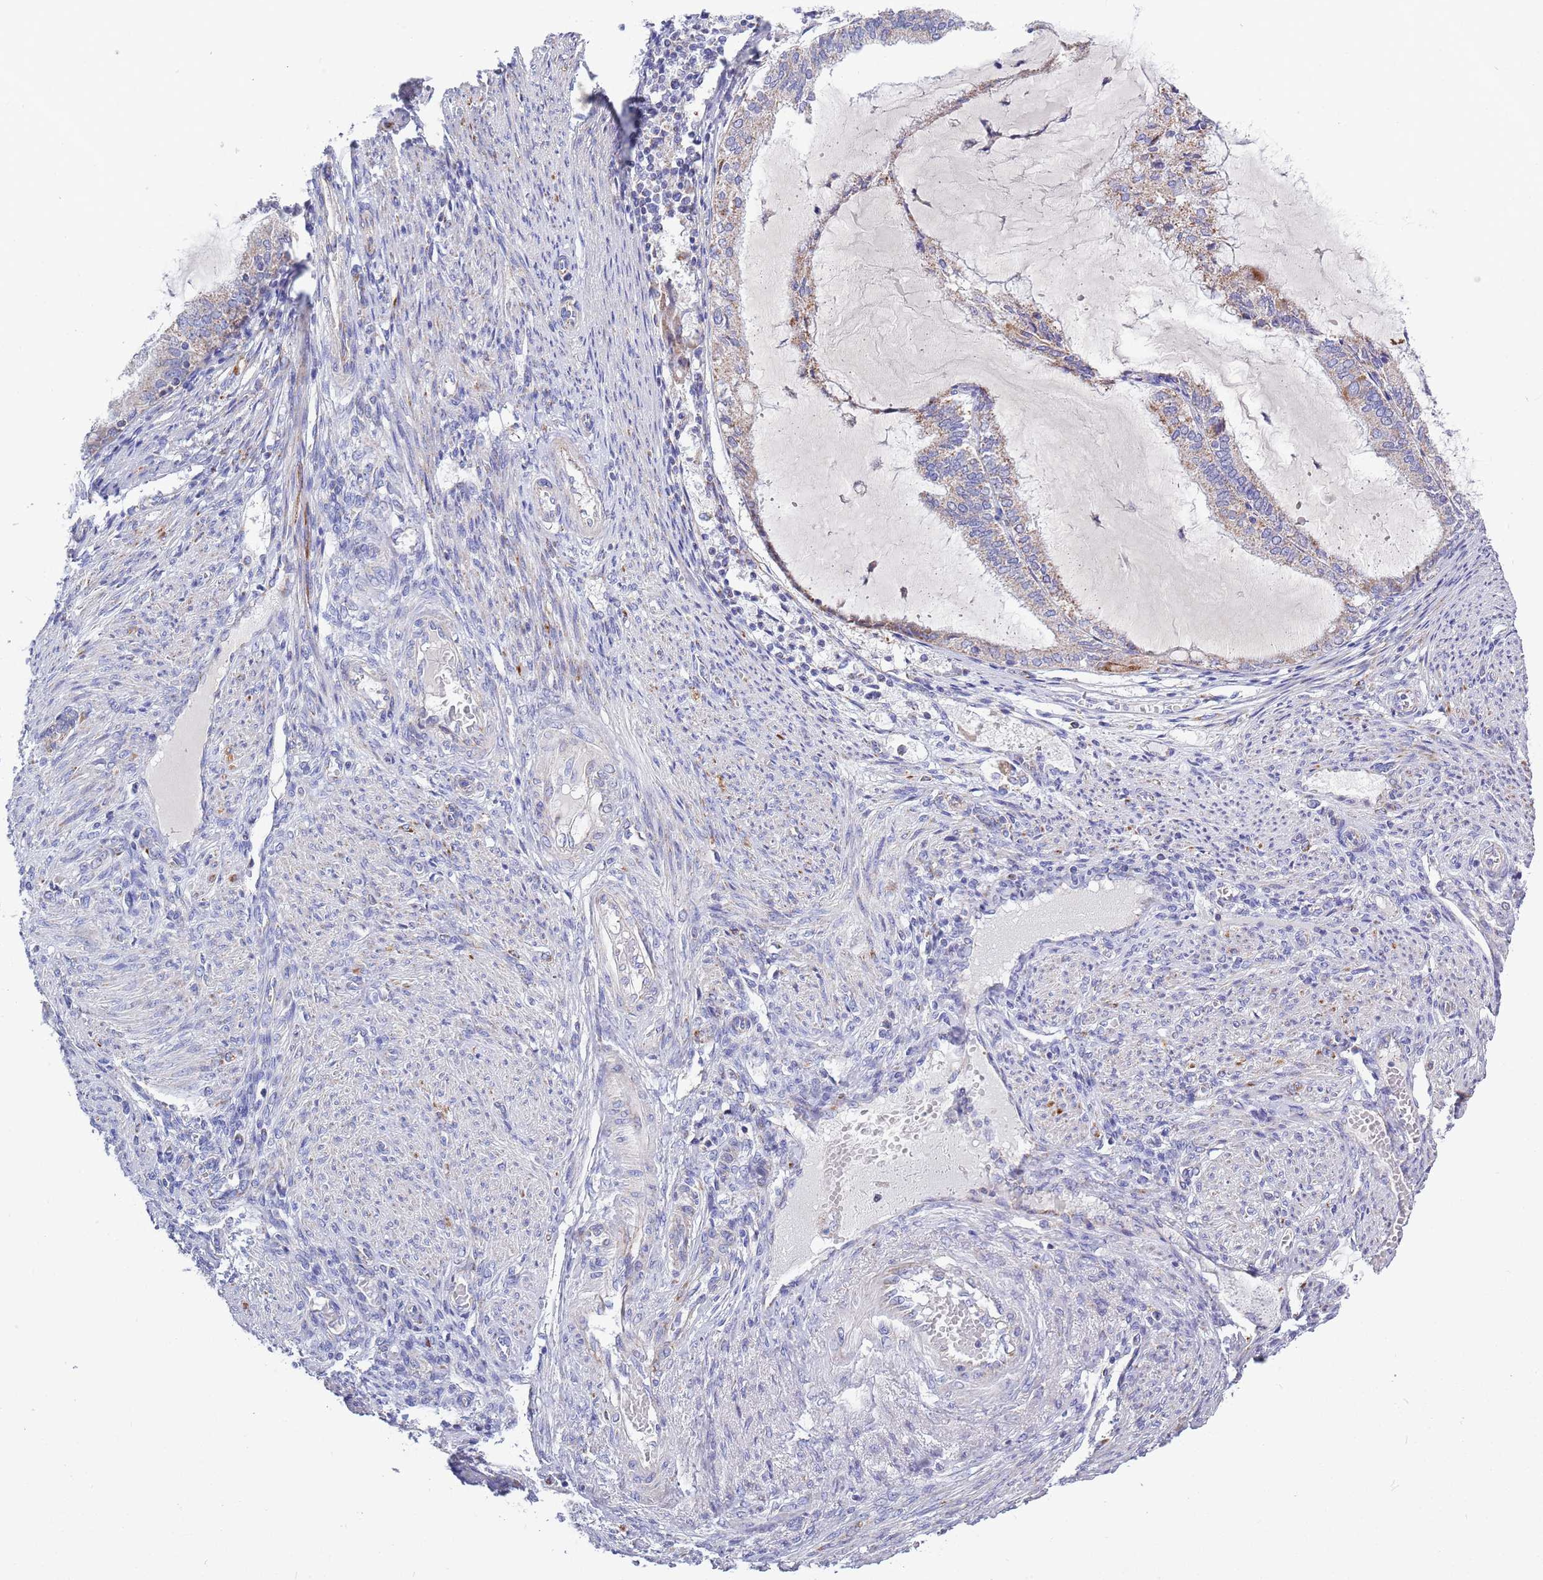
{"staining": {"intensity": "moderate", "quantity": "25%-75%", "location": "cytoplasmic/membranous"}, "tissue": "endometrial cancer", "cell_type": "Tumor cells", "image_type": "cancer", "snomed": [{"axis": "morphology", "description": "Adenocarcinoma, NOS"}, {"axis": "topography", "description": "Endometrium"}], "caption": "This image displays immunohistochemistry staining of endometrial adenocarcinoma, with medium moderate cytoplasmic/membranous staining in about 25%-75% of tumor cells.", "gene": "EMC8", "patient": {"sex": "female", "age": 81}}